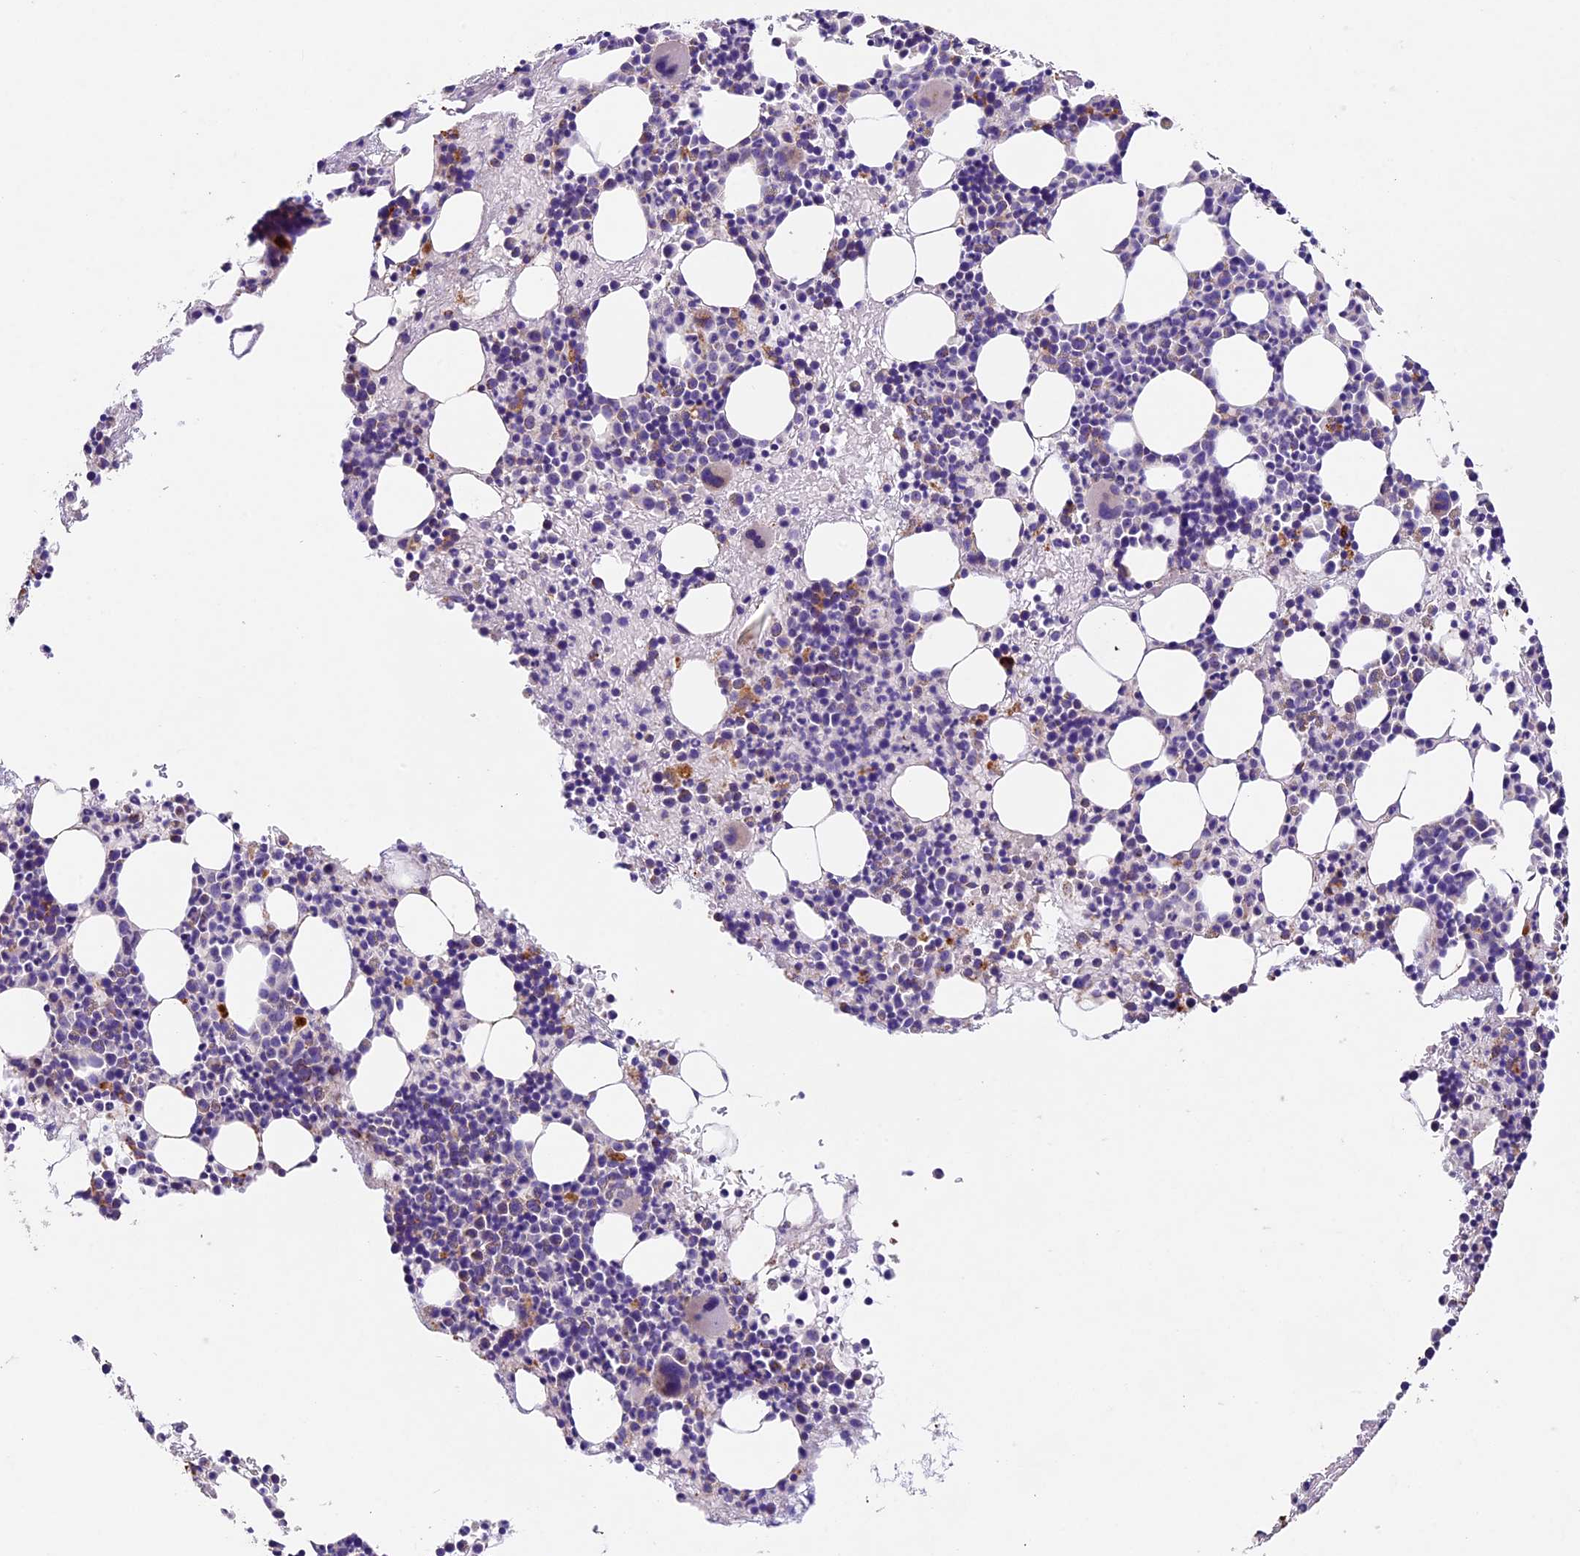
{"staining": {"intensity": "moderate", "quantity": "<25%", "location": "cytoplasmic/membranous"}, "tissue": "bone marrow", "cell_type": "Hematopoietic cells", "image_type": "normal", "snomed": [{"axis": "morphology", "description": "Normal tissue, NOS"}, {"axis": "topography", "description": "Bone marrow"}], "caption": "Immunohistochemical staining of benign human bone marrow reveals low levels of moderate cytoplasmic/membranous expression in about <25% of hematopoietic cells.", "gene": "PMPCB", "patient": {"sex": "male", "age": 51}}